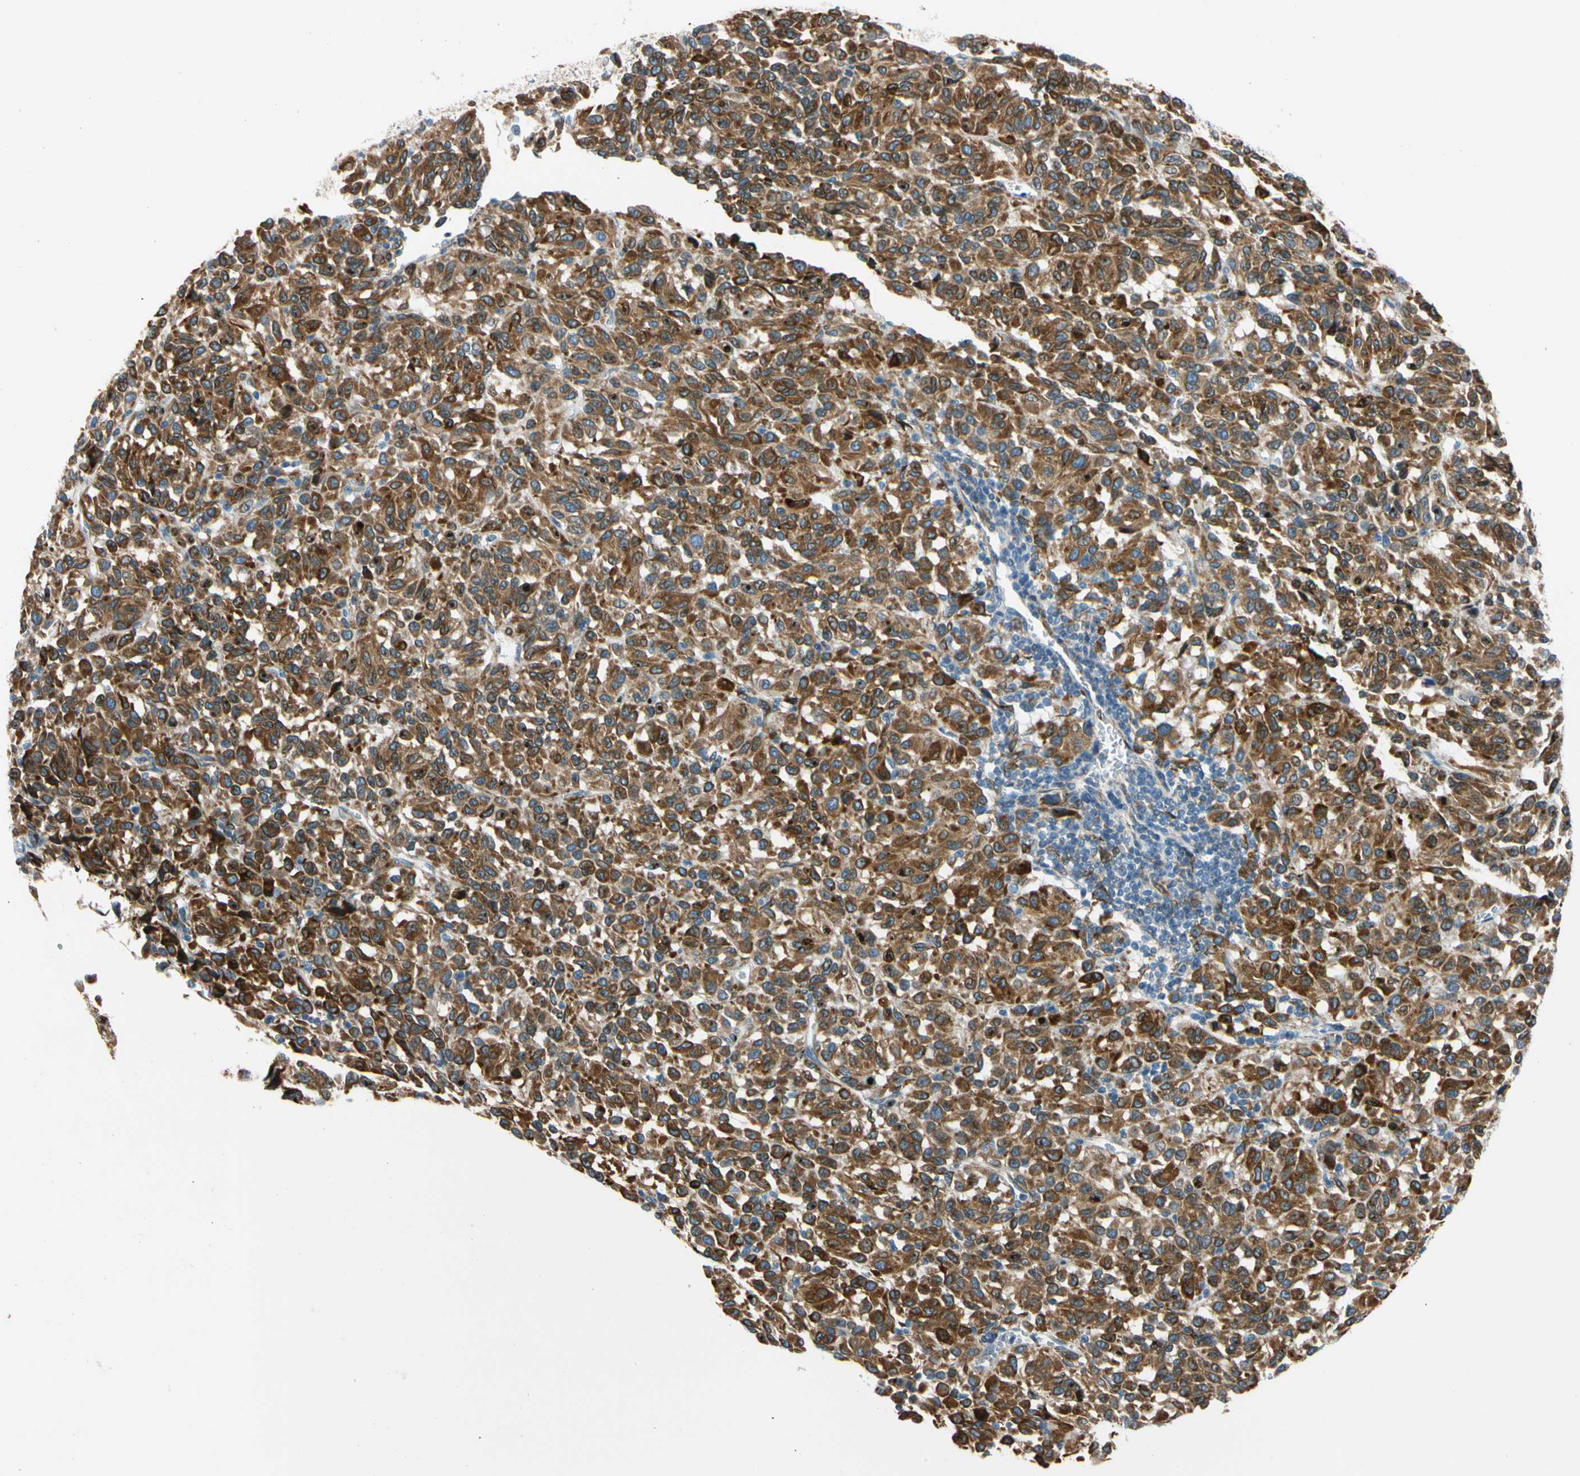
{"staining": {"intensity": "strong", "quantity": ">75%", "location": "cytoplasmic/membranous"}, "tissue": "melanoma", "cell_type": "Tumor cells", "image_type": "cancer", "snomed": [{"axis": "morphology", "description": "Malignant melanoma, Metastatic site"}, {"axis": "topography", "description": "Lung"}], "caption": "A micrograph of human malignant melanoma (metastatic site) stained for a protein shows strong cytoplasmic/membranous brown staining in tumor cells.", "gene": "NUCB1", "patient": {"sex": "male", "age": 64}}